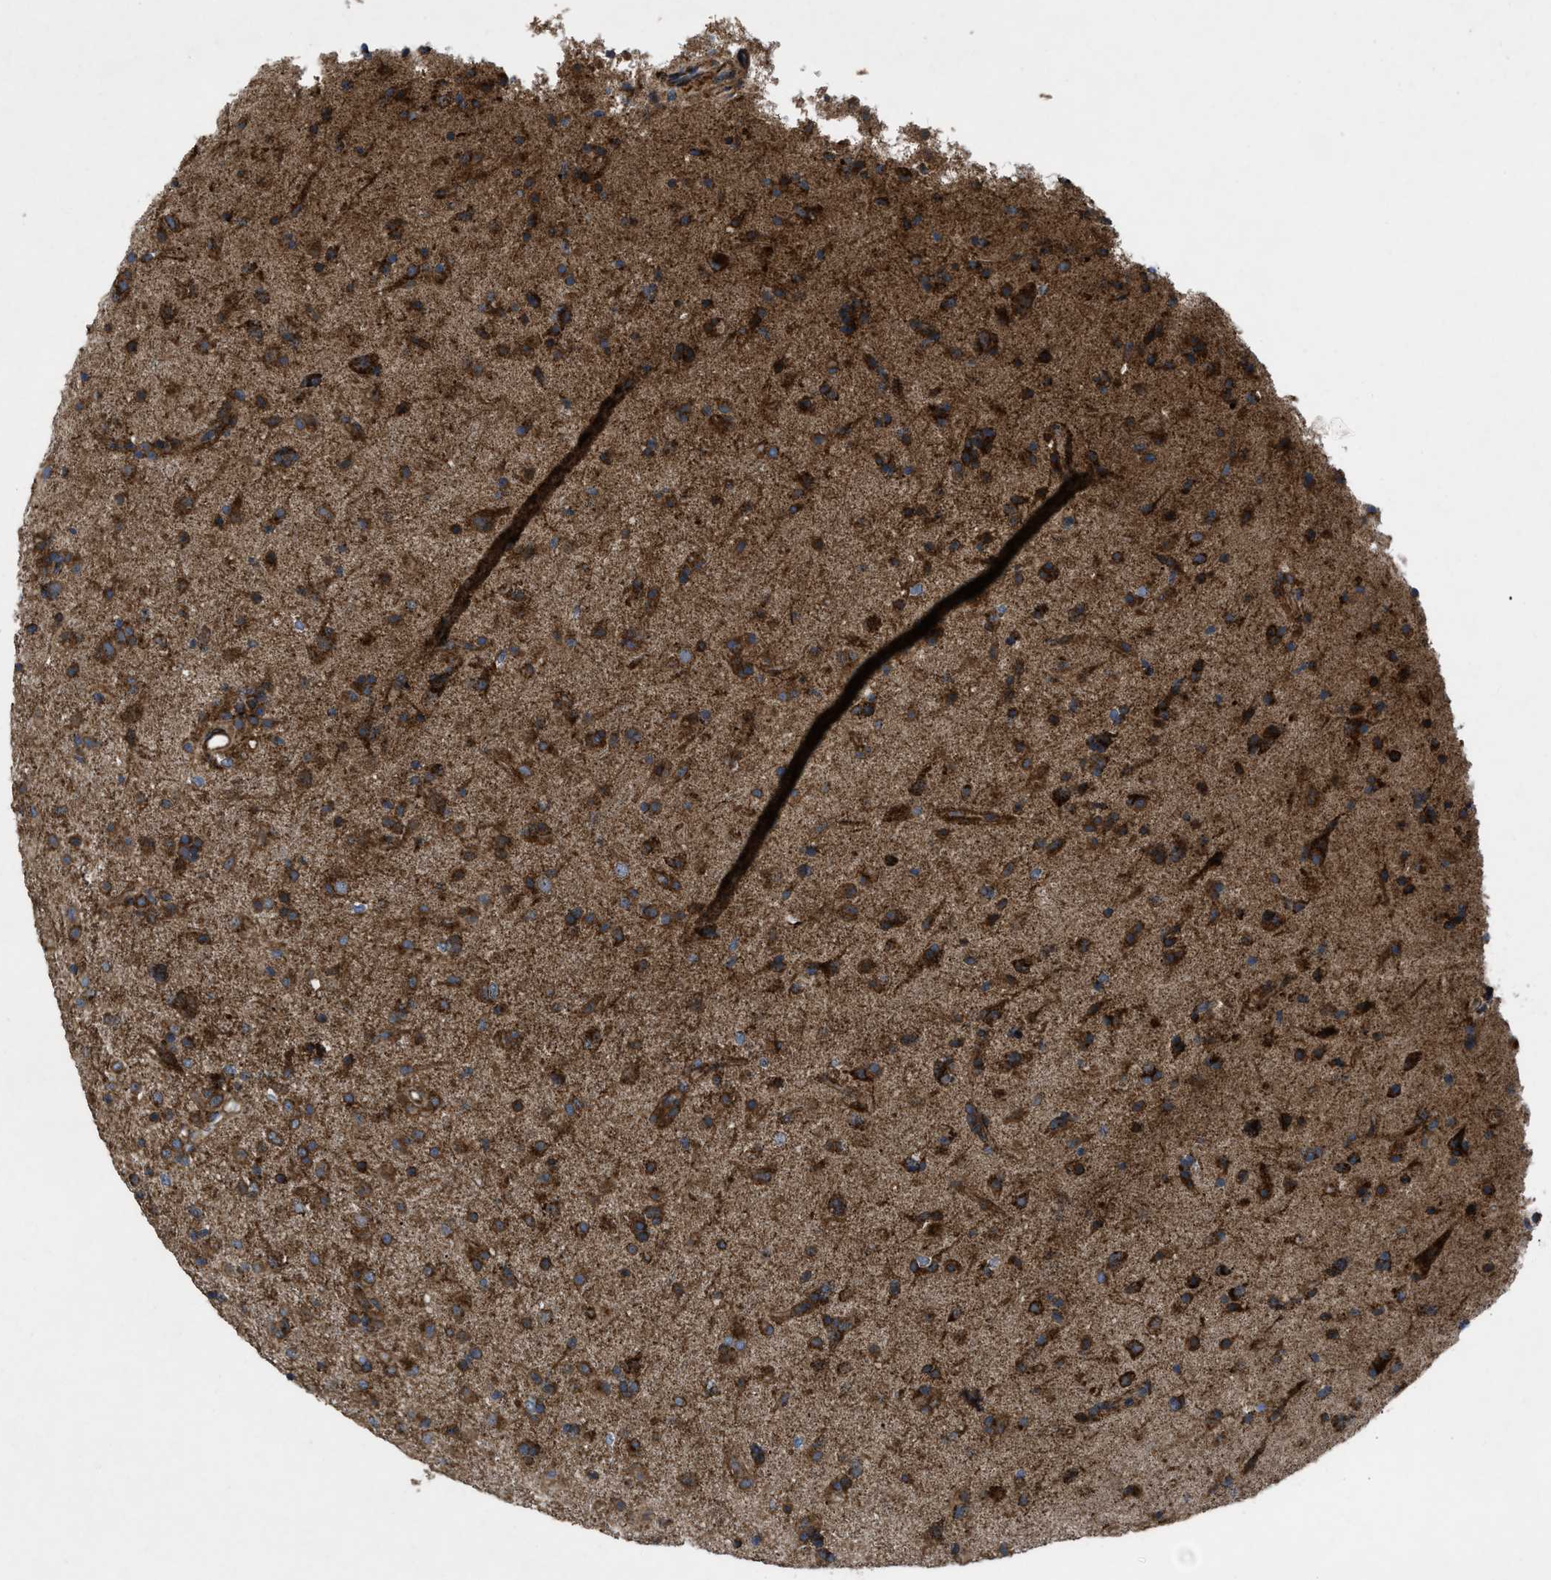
{"staining": {"intensity": "strong", "quantity": ">75%", "location": "cytoplasmic/membranous"}, "tissue": "glioma", "cell_type": "Tumor cells", "image_type": "cancer", "snomed": [{"axis": "morphology", "description": "Glioma, malignant, Low grade"}, {"axis": "topography", "description": "Brain"}], "caption": "This is an image of immunohistochemistry staining of glioma, which shows strong positivity in the cytoplasmic/membranous of tumor cells.", "gene": "PER3", "patient": {"sex": "male", "age": 65}}